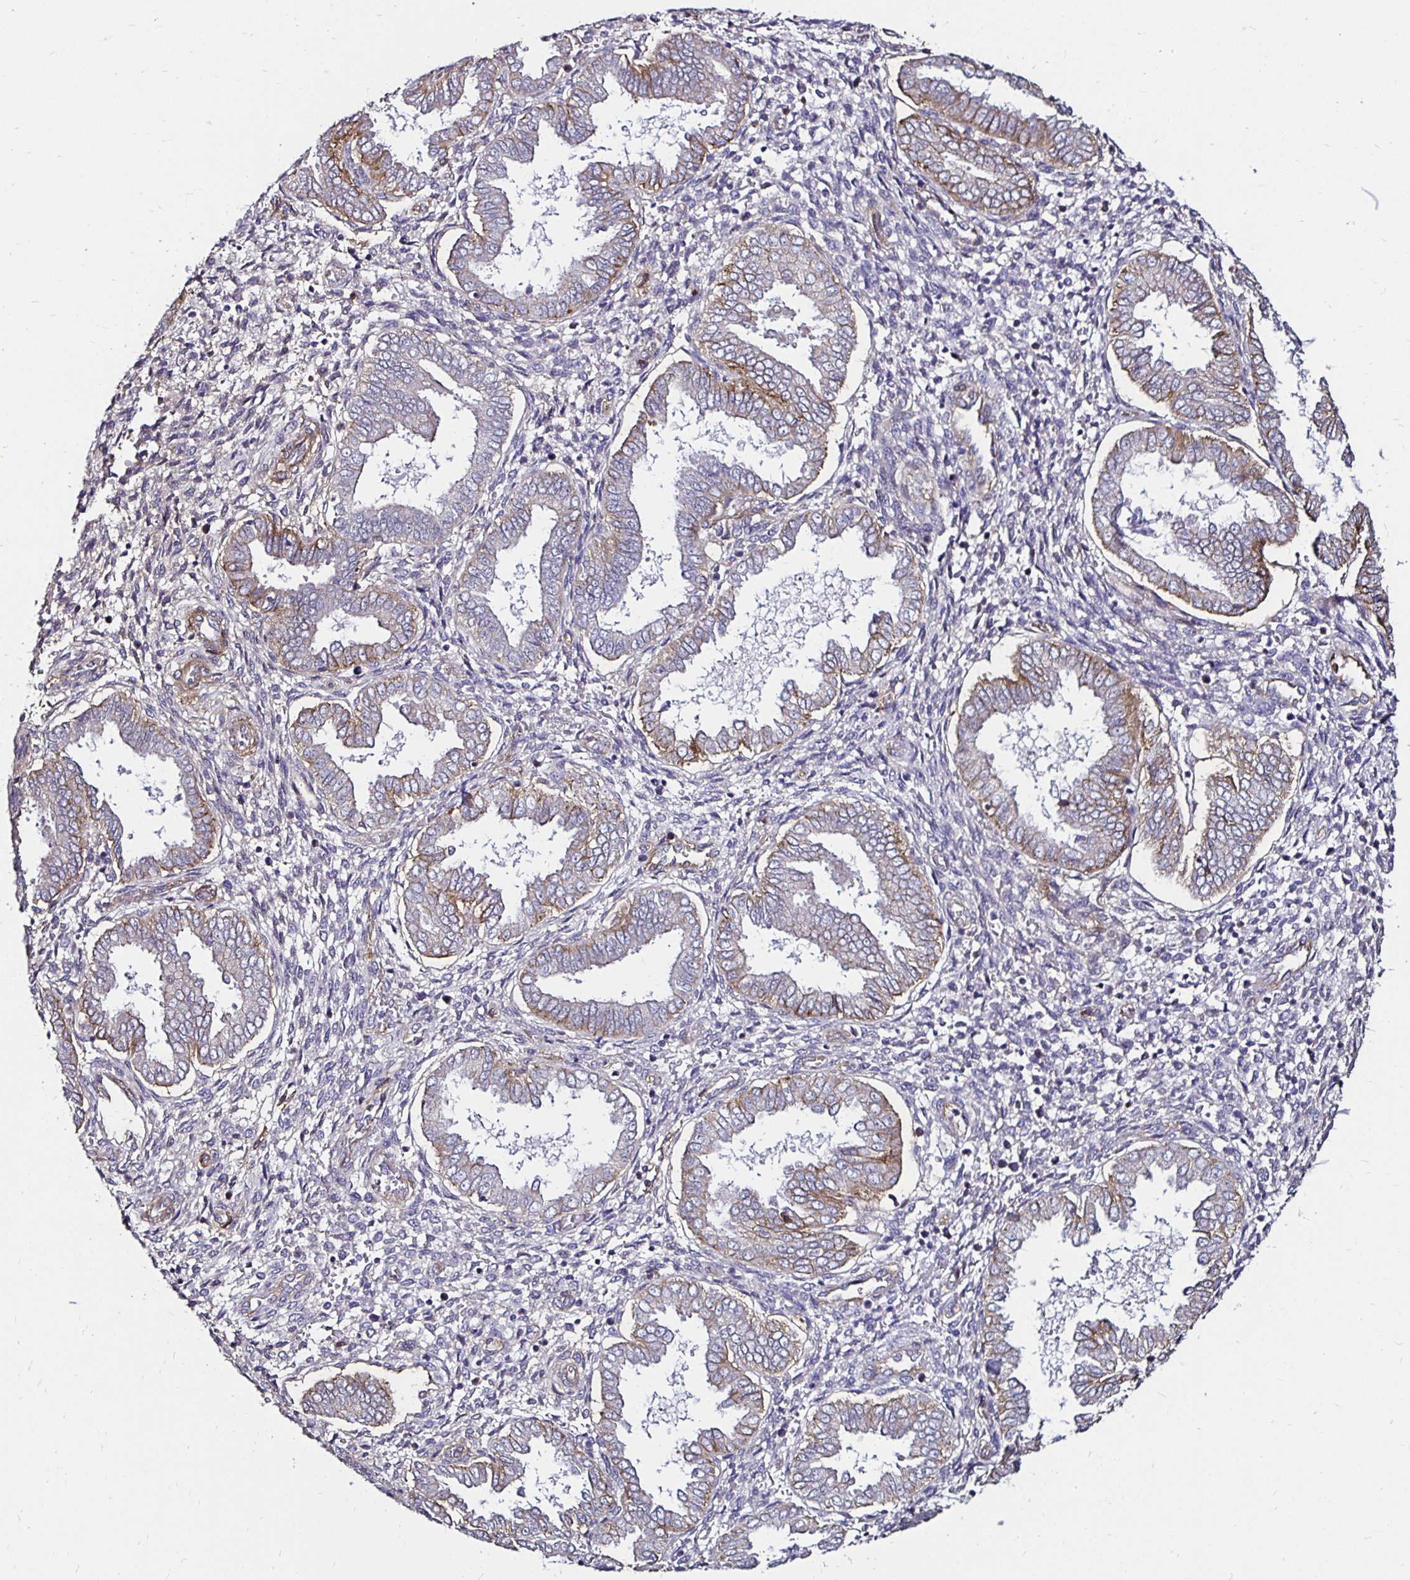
{"staining": {"intensity": "negative", "quantity": "none", "location": "none"}, "tissue": "endometrium", "cell_type": "Cells in endometrial stroma", "image_type": "normal", "snomed": [{"axis": "morphology", "description": "Normal tissue, NOS"}, {"axis": "topography", "description": "Endometrium"}], "caption": "Immunohistochemistry (IHC) micrograph of unremarkable human endometrium stained for a protein (brown), which shows no staining in cells in endometrial stroma.", "gene": "ITGB1", "patient": {"sex": "female", "age": 24}}